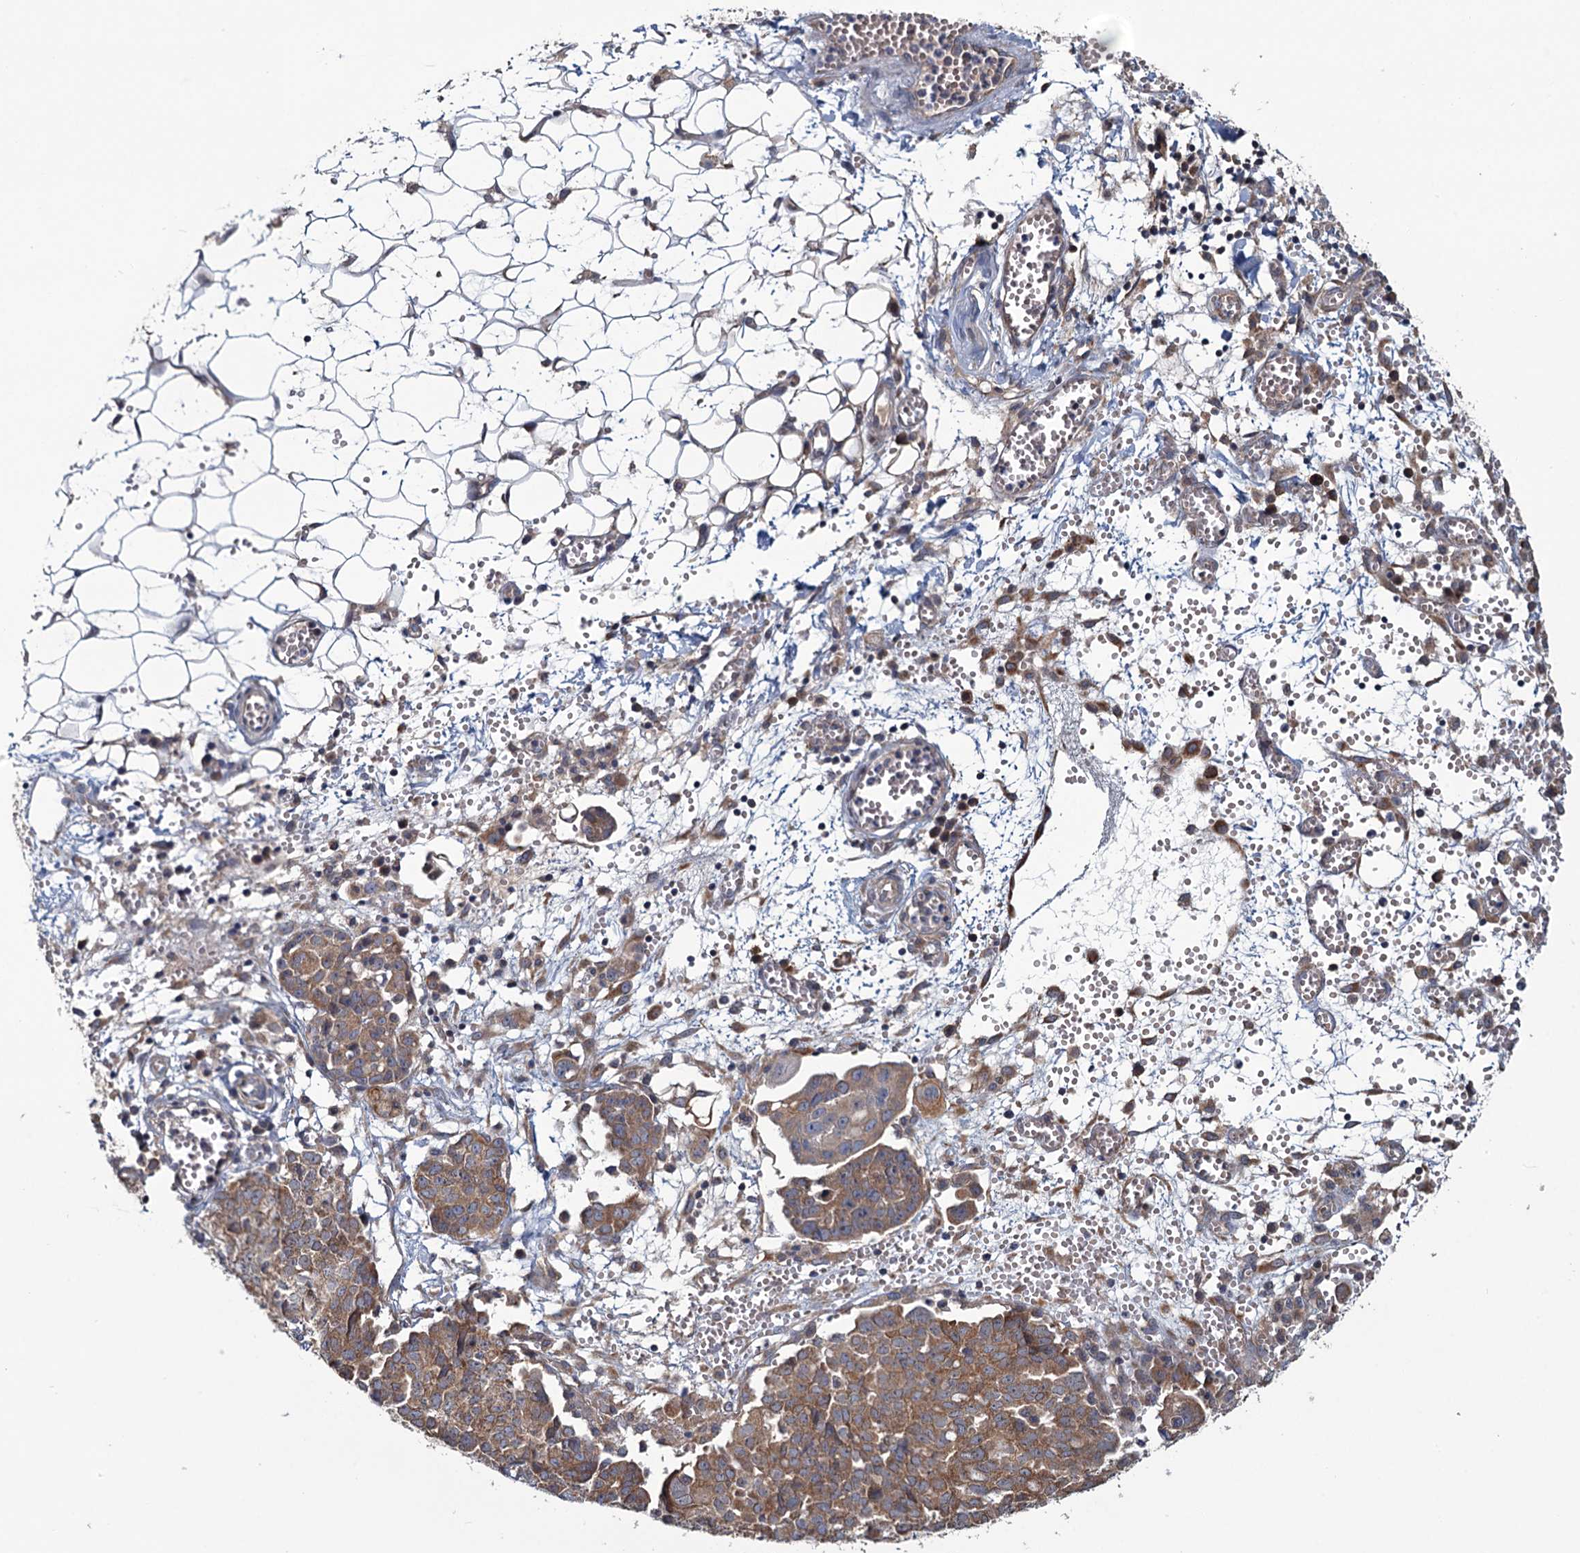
{"staining": {"intensity": "moderate", "quantity": ">75%", "location": "cytoplasmic/membranous"}, "tissue": "ovarian cancer", "cell_type": "Tumor cells", "image_type": "cancer", "snomed": [{"axis": "morphology", "description": "Cystadenocarcinoma, serous, NOS"}, {"axis": "topography", "description": "Soft tissue"}, {"axis": "topography", "description": "Ovary"}], "caption": "Protein analysis of ovarian serous cystadenocarcinoma tissue displays moderate cytoplasmic/membranous staining in about >75% of tumor cells.", "gene": "MTRR", "patient": {"sex": "female", "age": 57}}